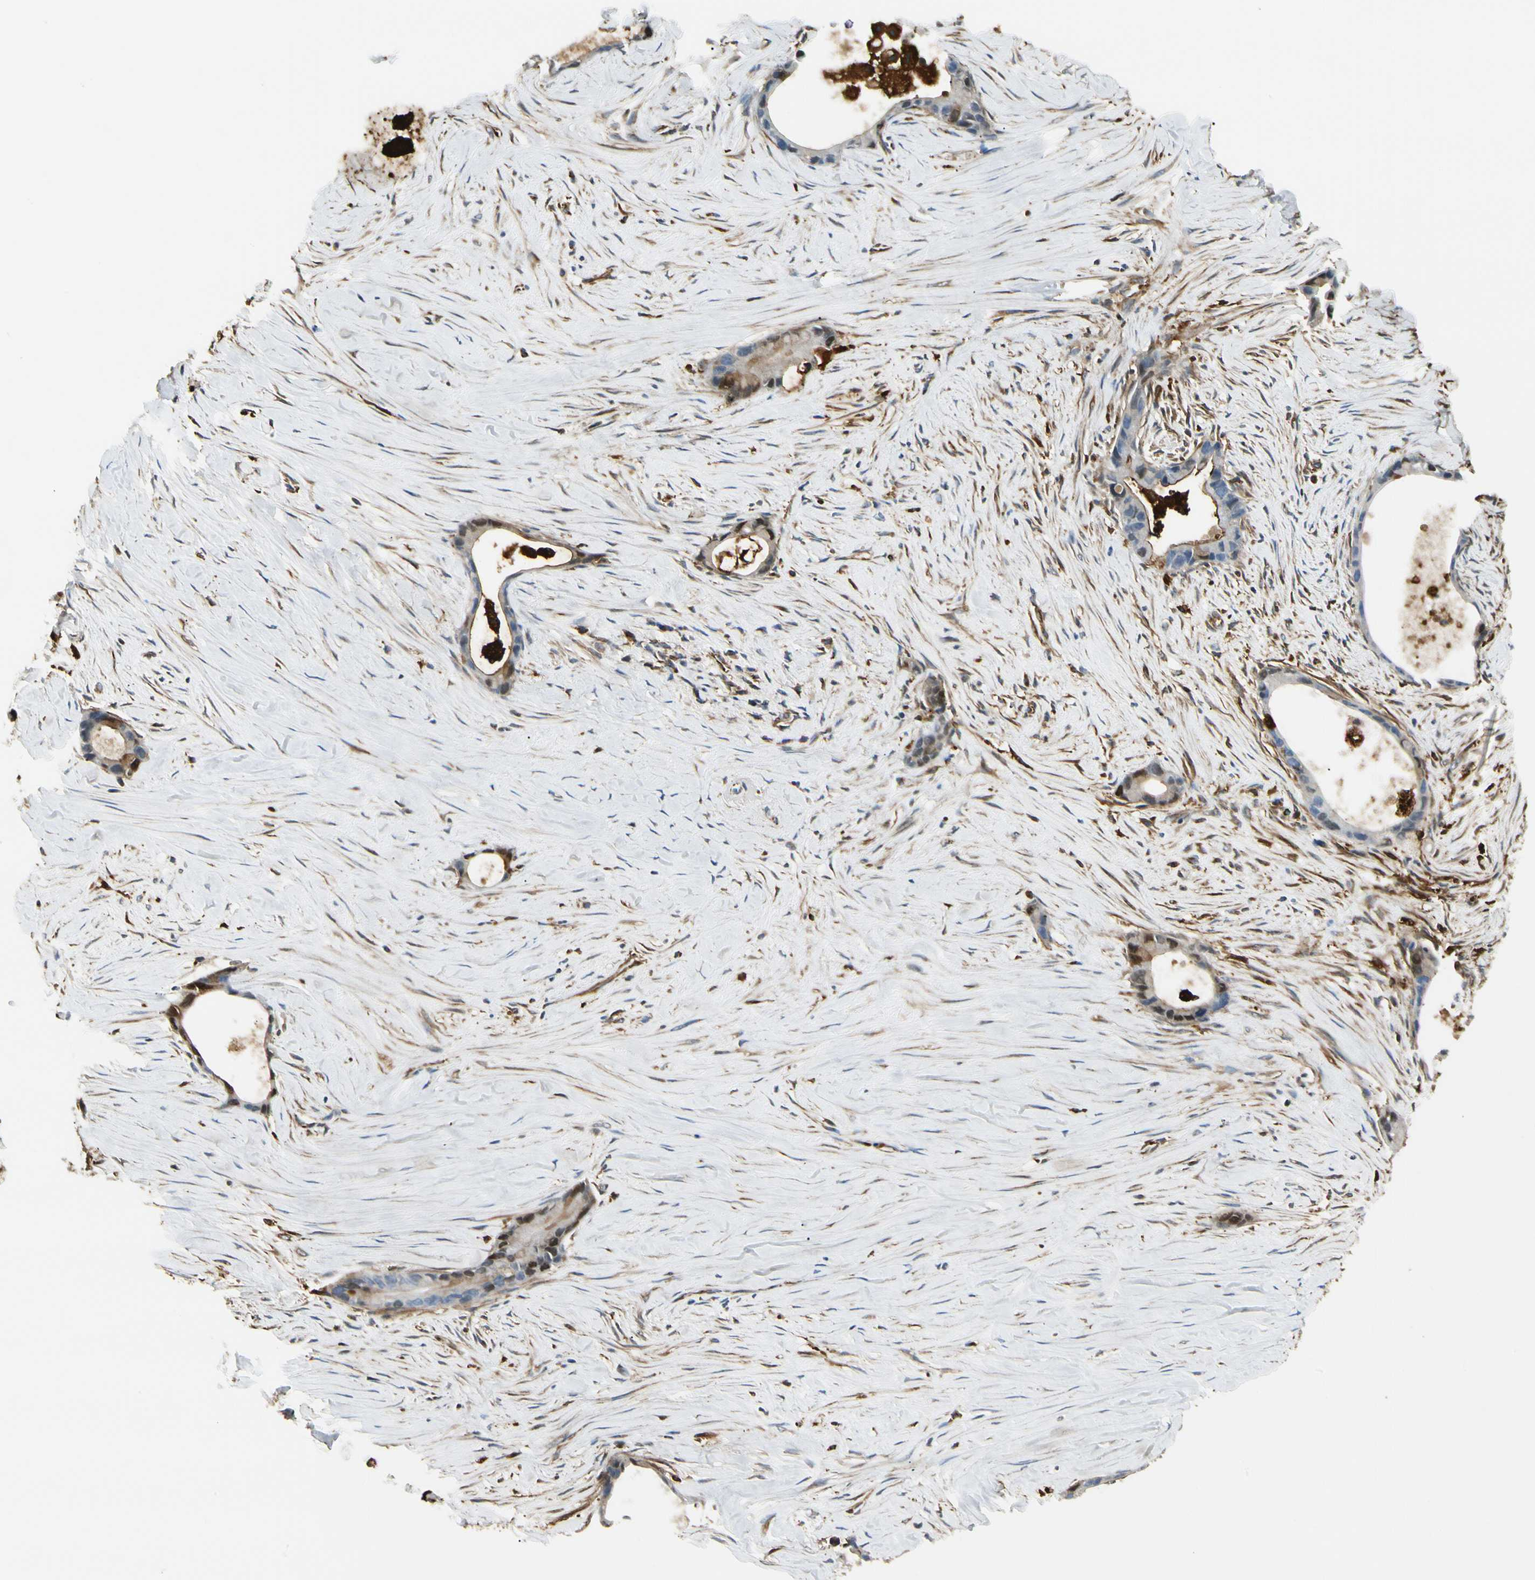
{"staining": {"intensity": "strong", "quantity": "<25%", "location": "nuclear"}, "tissue": "liver cancer", "cell_type": "Tumor cells", "image_type": "cancer", "snomed": [{"axis": "morphology", "description": "Cholangiocarcinoma"}, {"axis": "topography", "description": "Liver"}], "caption": "Human cholangiocarcinoma (liver) stained for a protein (brown) displays strong nuclear positive positivity in approximately <25% of tumor cells.", "gene": "FTH1", "patient": {"sex": "female", "age": 55}}